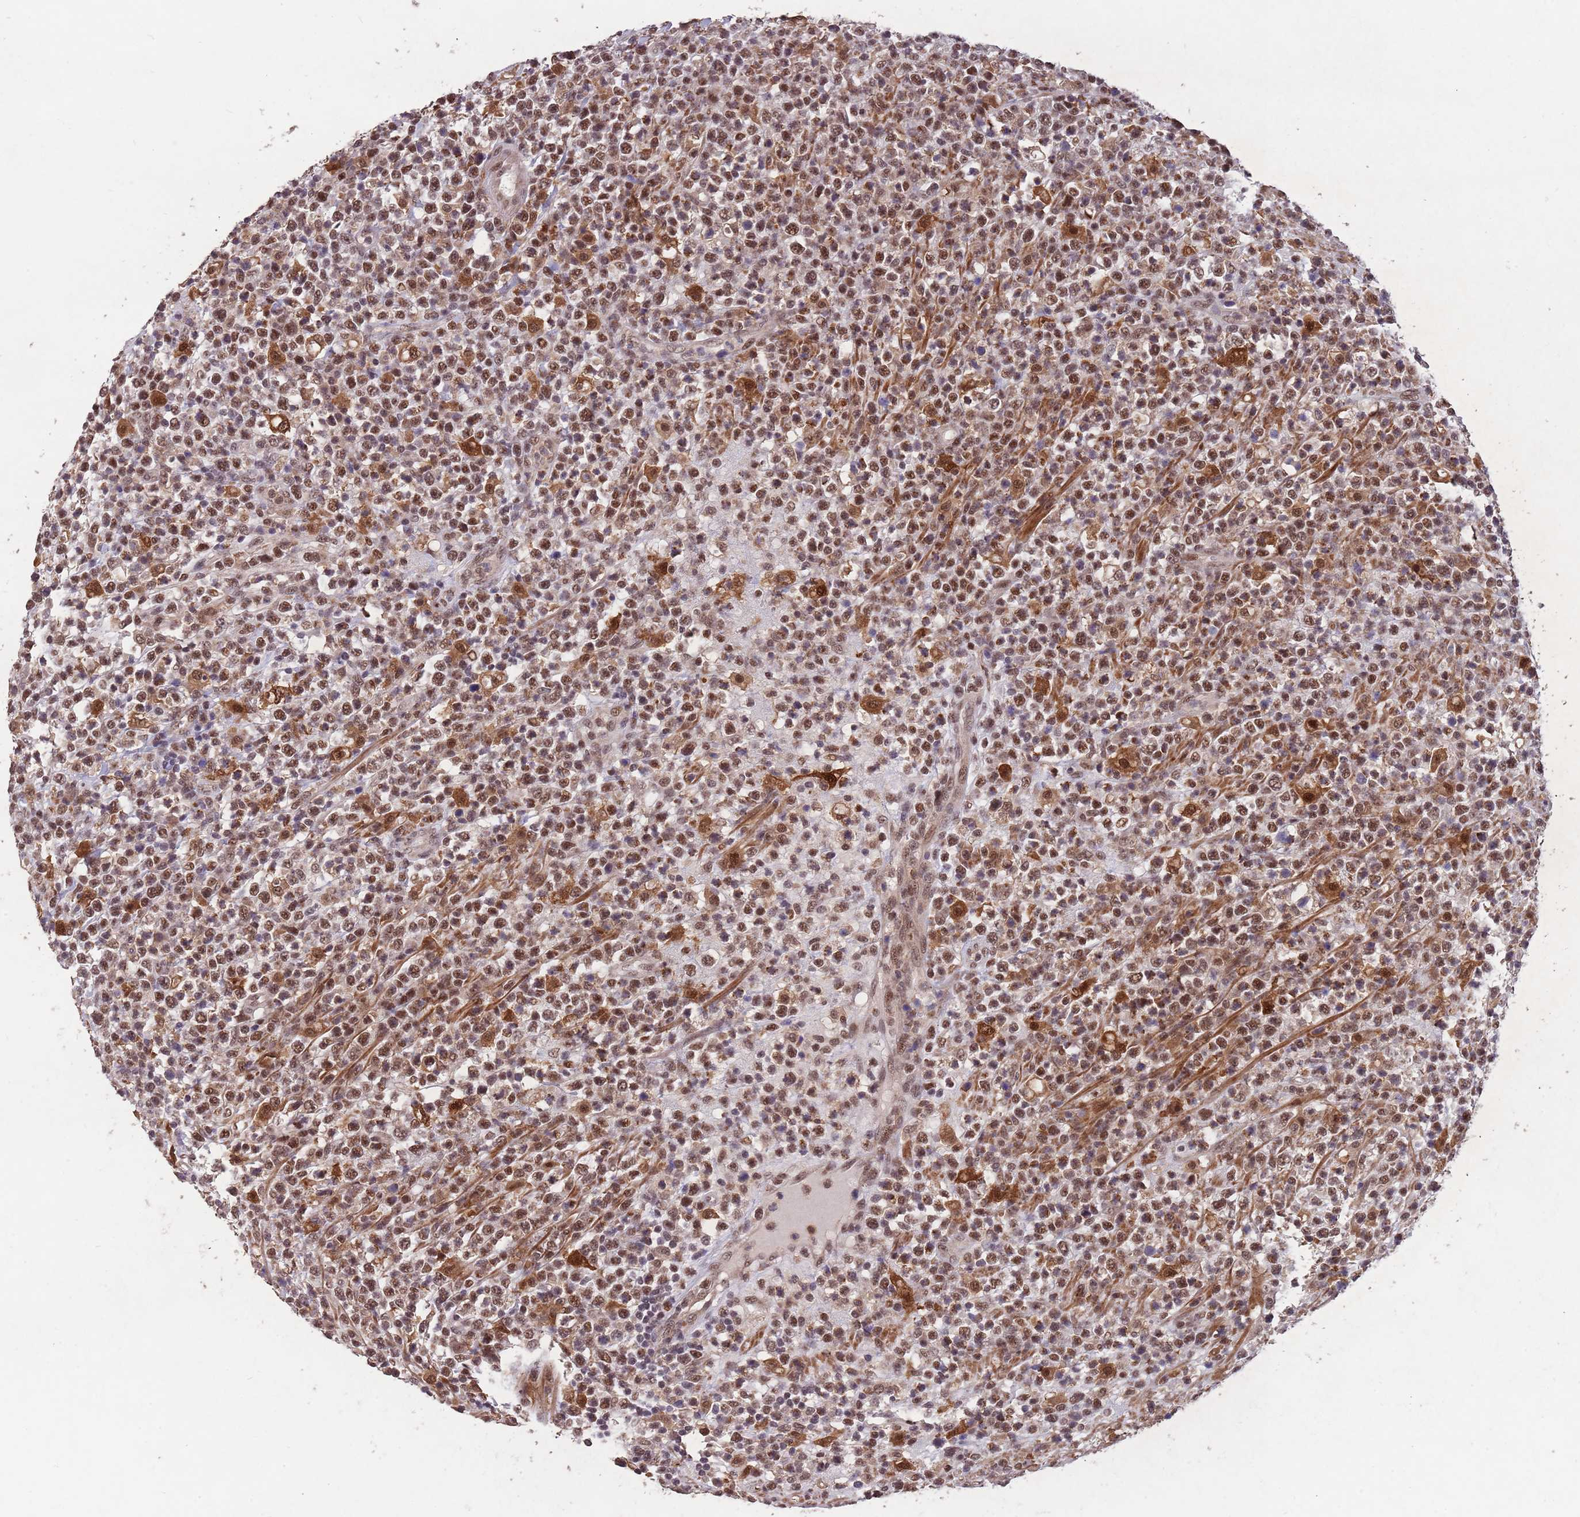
{"staining": {"intensity": "moderate", "quantity": ">75%", "location": "nuclear"}, "tissue": "lymphoma", "cell_type": "Tumor cells", "image_type": "cancer", "snomed": [{"axis": "morphology", "description": "Malignant lymphoma, non-Hodgkin's type, High grade"}, {"axis": "topography", "description": "Colon"}], "caption": "Brown immunohistochemical staining in human lymphoma exhibits moderate nuclear positivity in approximately >75% of tumor cells.", "gene": "ZNF639", "patient": {"sex": "female", "age": 53}}